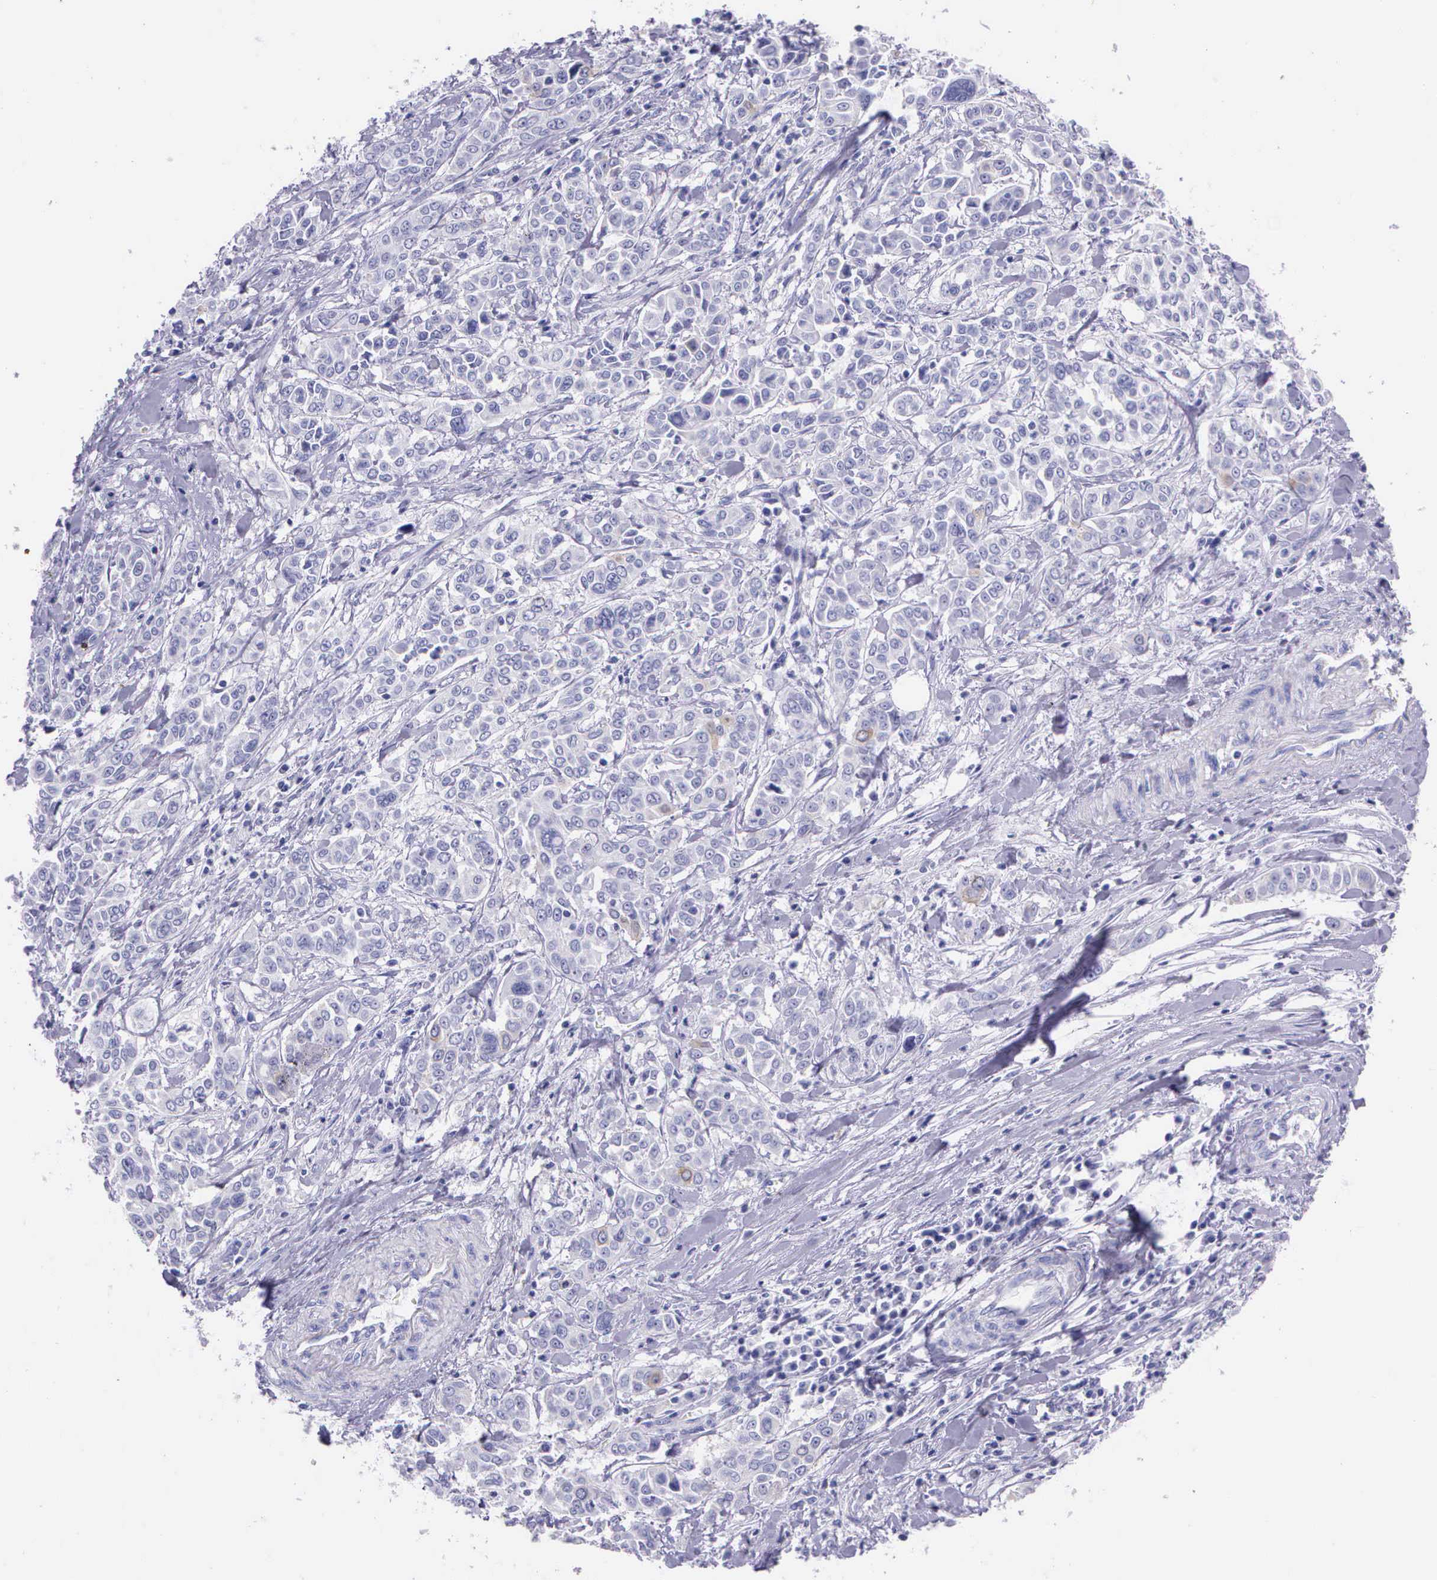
{"staining": {"intensity": "weak", "quantity": "<25%", "location": "cytoplasmic/membranous"}, "tissue": "pancreatic cancer", "cell_type": "Tumor cells", "image_type": "cancer", "snomed": [{"axis": "morphology", "description": "Adenocarcinoma, NOS"}, {"axis": "topography", "description": "Pancreas"}], "caption": "Immunohistochemistry (IHC) of pancreatic cancer (adenocarcinoma) shows no staining in tumor cells.", "gene": "CCNB1", "patient": {"sex": "female", "age": 52}}